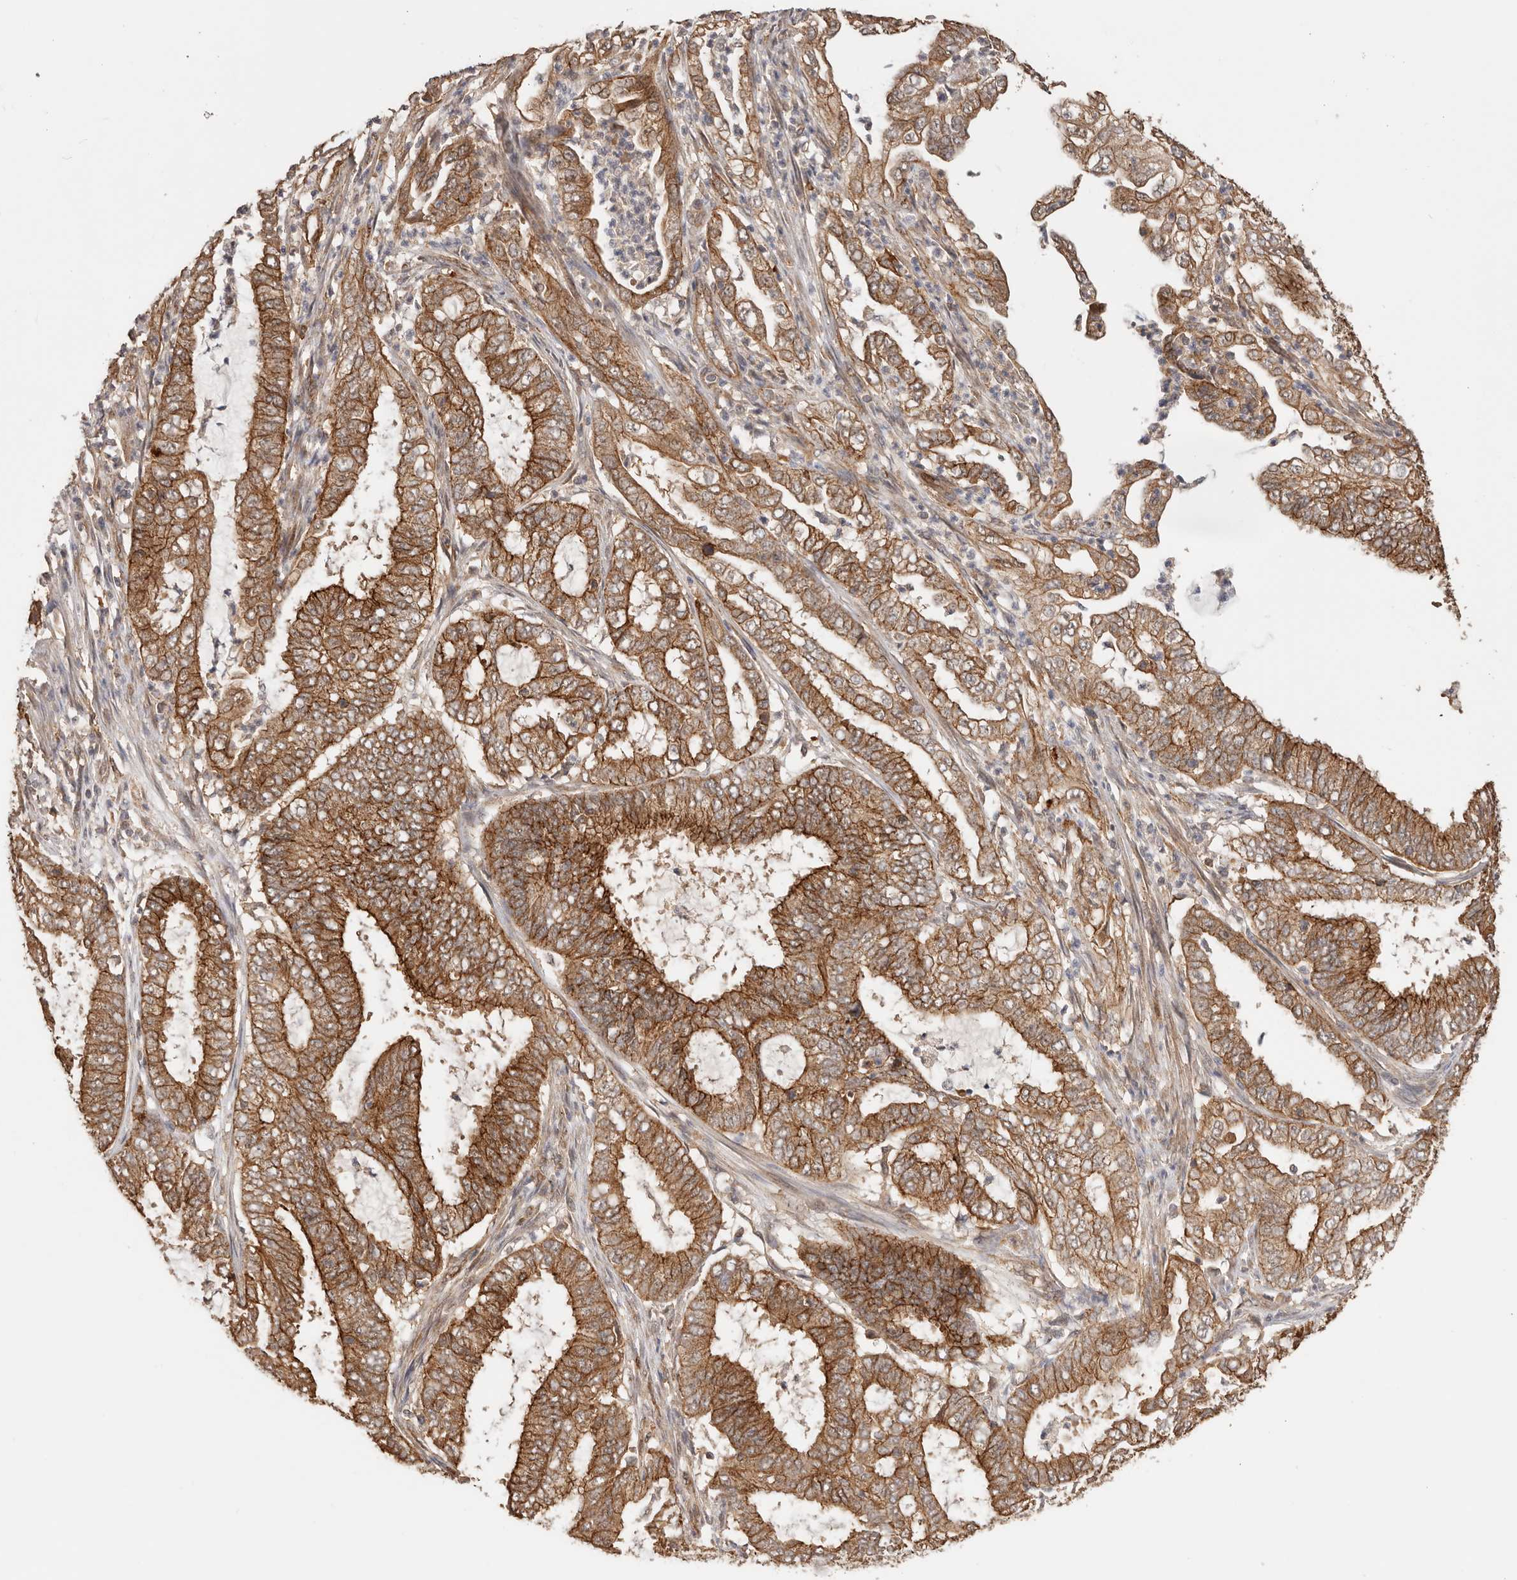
{"staining": {"intensity": "strong", "quantity": ">75%", "location": "cytoplasmic/membranous"}, "tissue": "endometrial cancer", "cell_type": "Tumor cells", "image_type": "cancer", "snomed": [{"axis": "morphology", "description": "Adenocarcinoma, NOS"}, {"axis": "topography", "description": "Endometrium"}], "caption": "This is a micrograph of immunohistochemistry staining of endometrial cancer, which shows strong expression in the cytoplasmic/membranous of tumor cells.", "gene": "AFDN", "patient": {"sex": "female", "age": 51}}